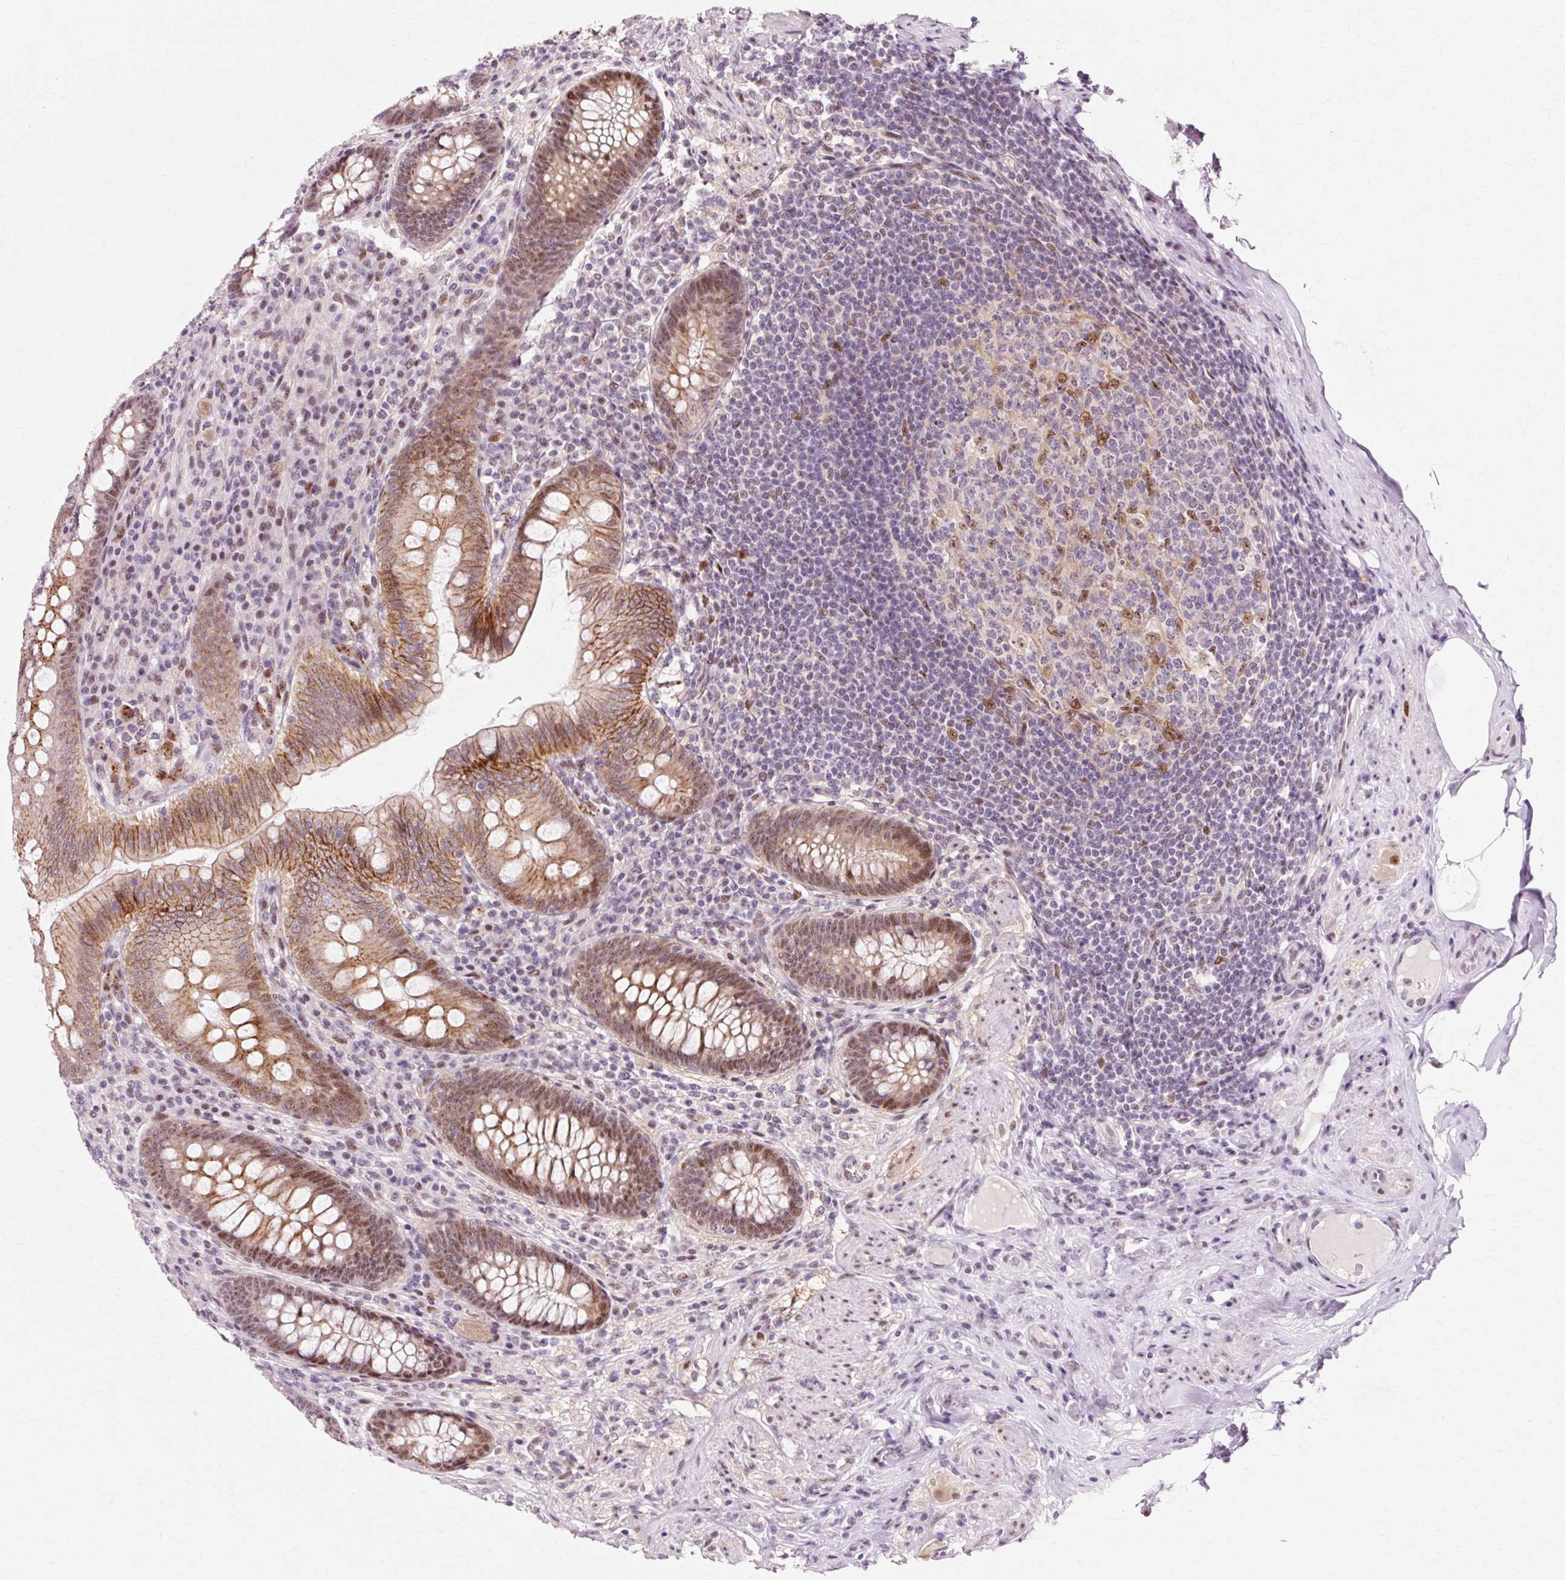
{"staining": {"intensity": "moderate", "quantity": ">75%", "location": "cytoplasmic/membranous,nuclear"}, "tissue": "appendix", "cell_type": "Glandular cells", "image_type": "normal", "snomed": [{"axis": "morphology", "description": "Normal tissue, NOS"}, {"axis": "topography", "description": "Appendix"}], "caption": "Brown immunohistochemical staining in benign human appendix exhibits moderate cytoplasmic/membranous,nuclear staining in about >75% of glandular cells.", "gene": "MACROD2", "patient": {"sex": "male", "age": 71}}